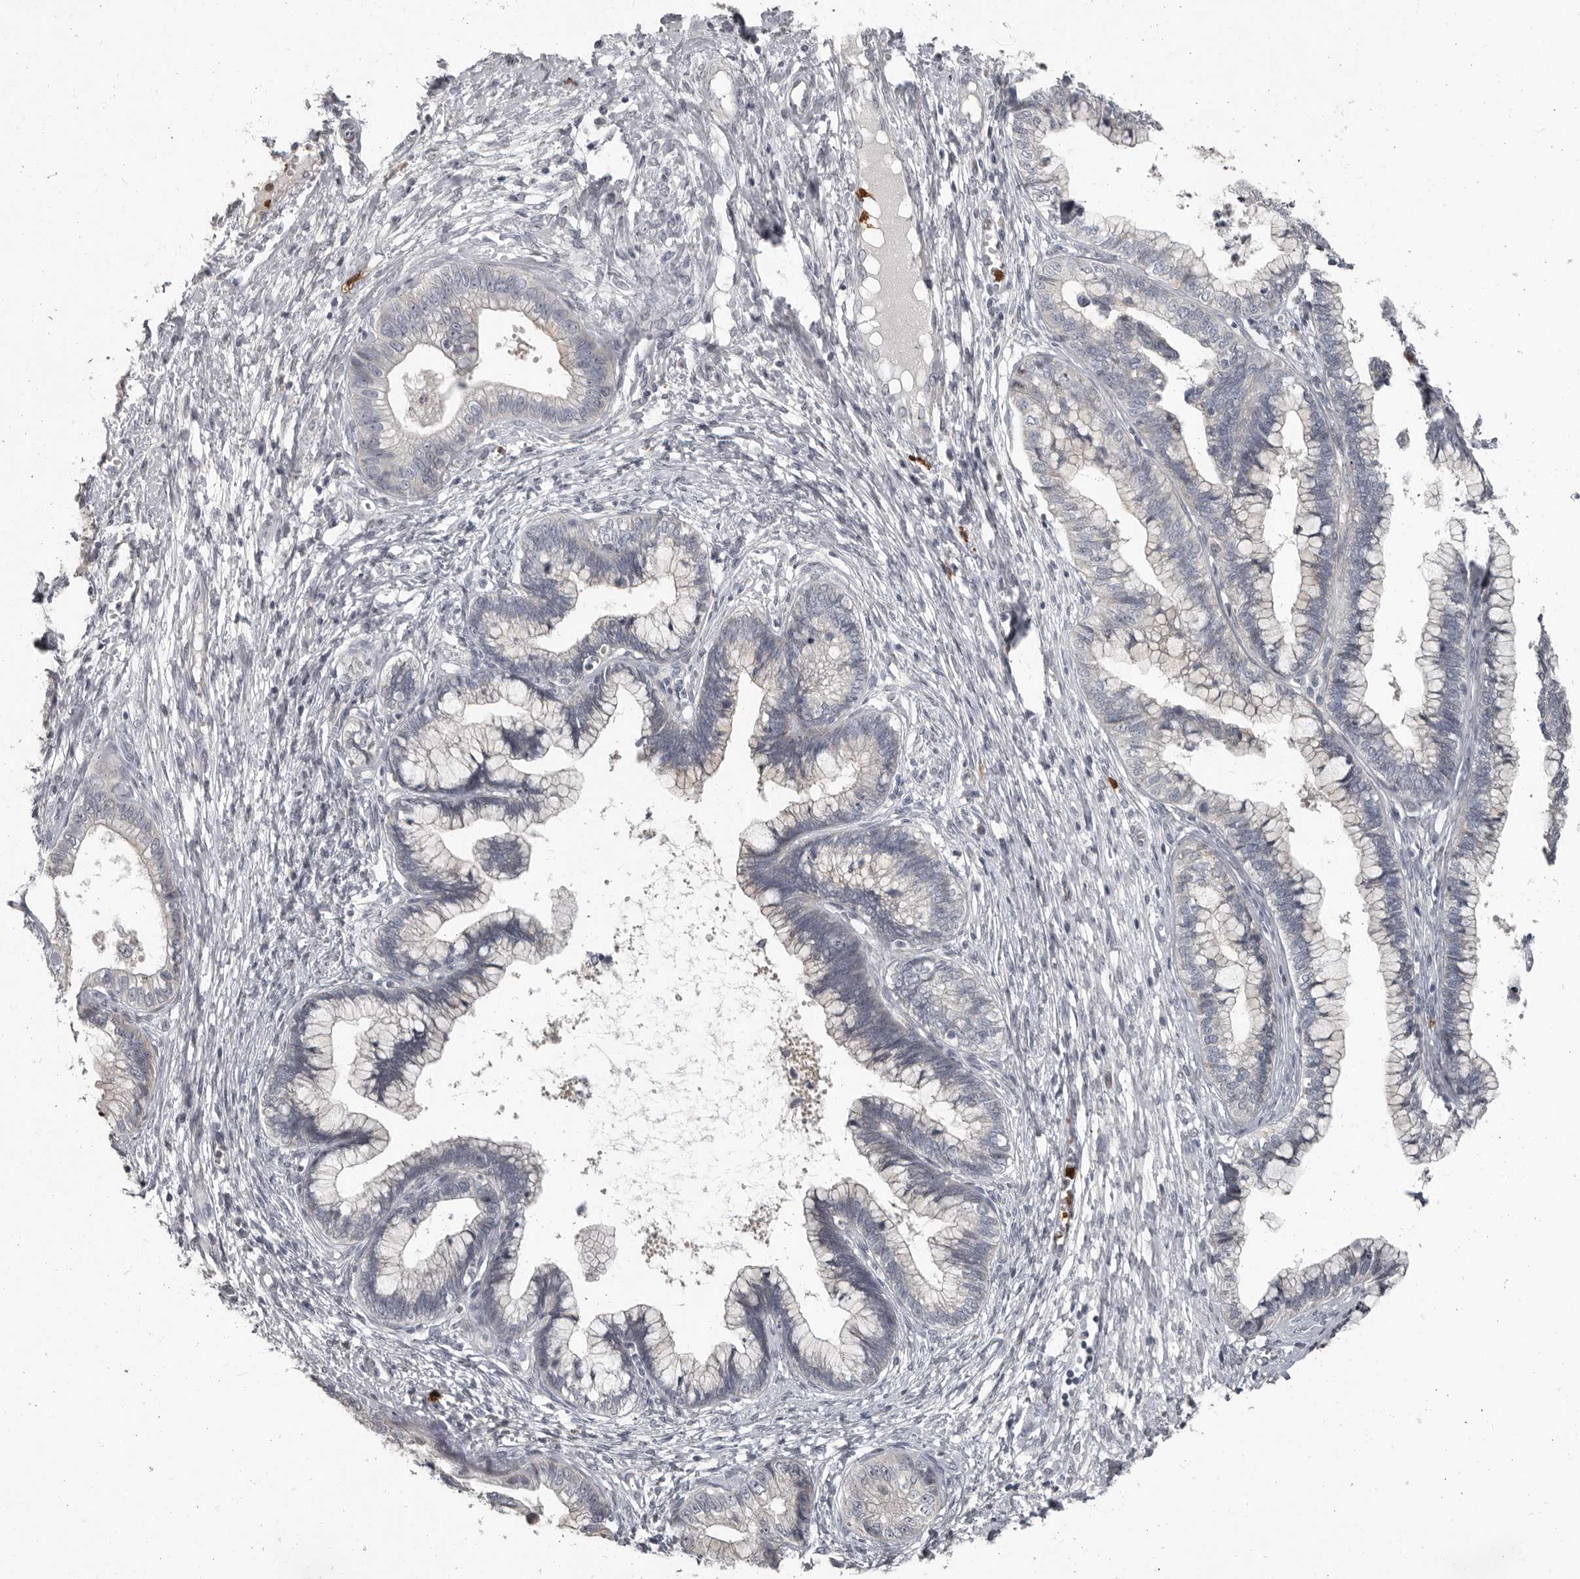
{"staining": {"intensity": "negative", "quantity": "none", "location": "none"}, "tissue": "cervical cancer", "cell_type": "Tumor cells", "image_type": "cancer", "snomed": [{"axis": "morphology", "description": "Adenocarcinoma, NOS"}, {"axis": "topography", "description": "Cervix"}], "caption": "Cervical cancer (adenocarcinoma) stained for a protein using IHC demonstrates no staining tumor cells.", "gene": "GPR157", "patient": {"sex": "female", "age": 44}}